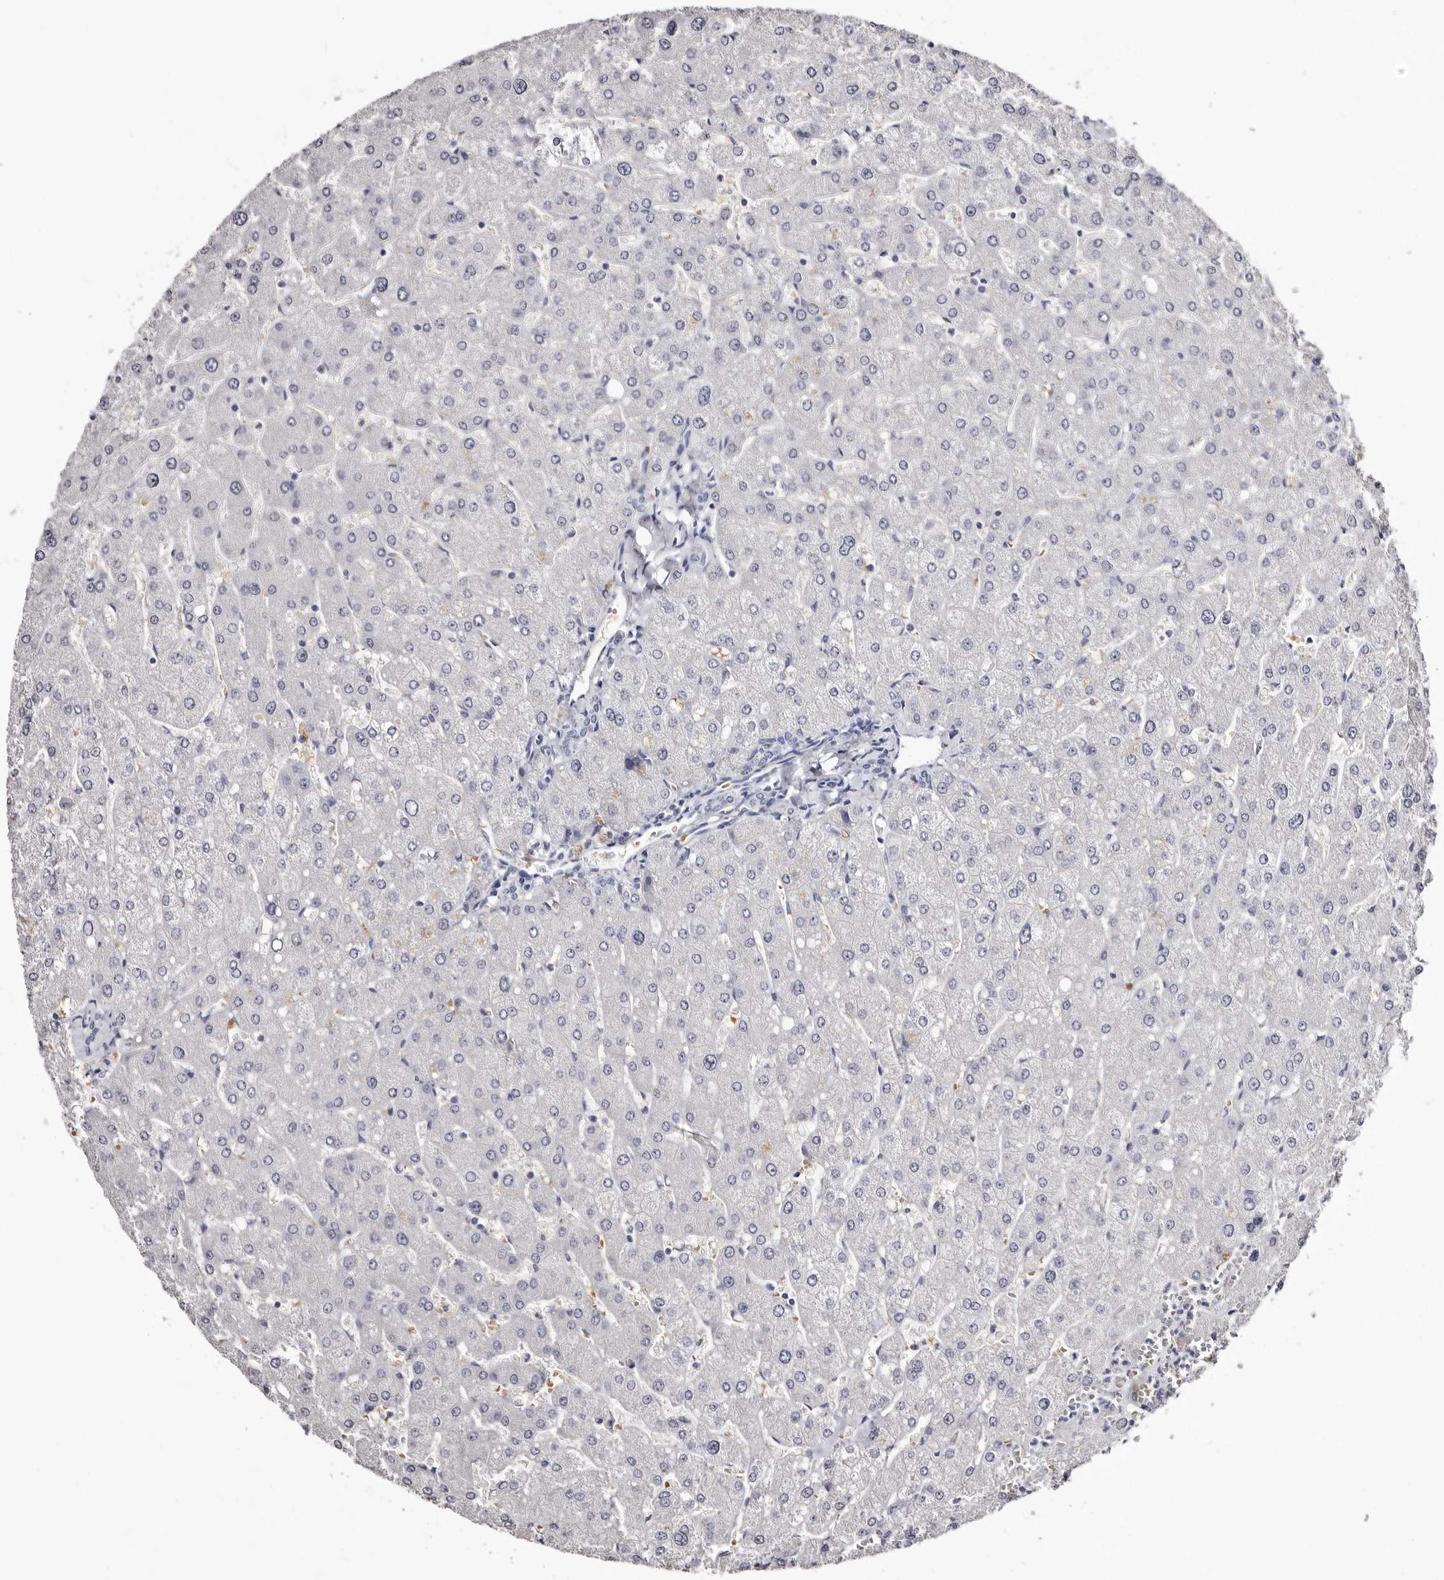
{"staining": {"intensity": "negative", "quantity": "none", "location": "none"}, "tissue": "liver", "cell_type": "Cholangiocytes", "image_type": "normal", "snomed": [{"axis": "morphology", "description": "Normal tissue, NOS"}, {"axis": "topography", "description": "Liver"}], "caption": "The image exhibits no staining of cholangiocytes in unremarkable liver.", "gene": "BPGM", "patient": {"sex": "male", "age": 55}}